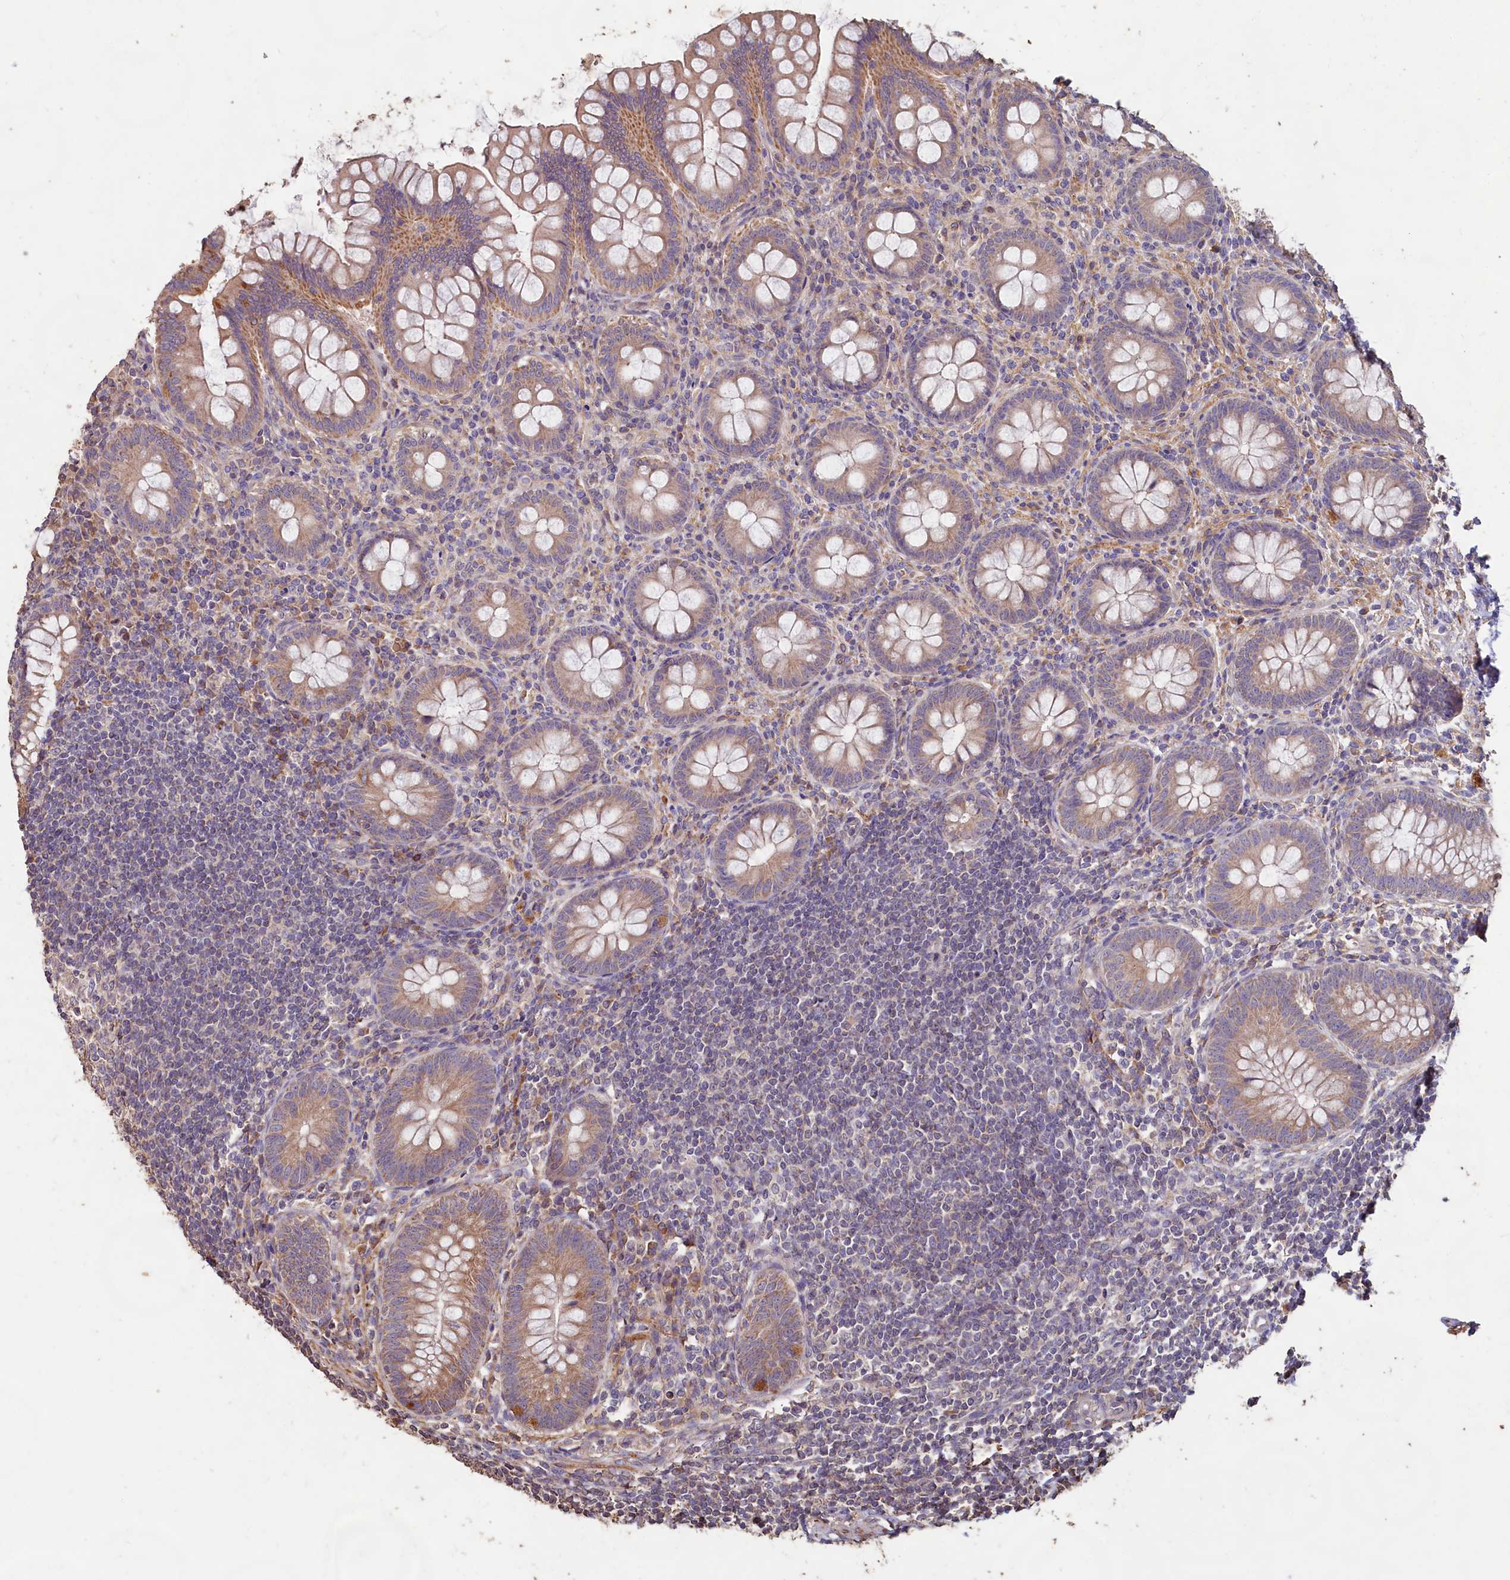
{"staining": {"intensity": "moderate", "quantity": "<25%", "location": "cytoplasmic/membranous"}, "tissue": "appendix", "cell_type": "Glandular cells", "image_type": "normal", "snomed": [{"axis": "morphology", "description": "Normal tissue, NOS"}, {"axis": "topography", "description": "Appendix"}], "caption": "Immunohistochemistry (IHC) (DAB (3,3'-diaminobenzidine)) staining of benign appendix demonstrates moderate cytoplasmic/membranous protein positivity in approximately <25% of glandular cells. (DAB IHC, brown staining for protein, blue staining for nuclei).", "gene": "FUNDC1", "patient": {"sex": "female", "age": 33}}